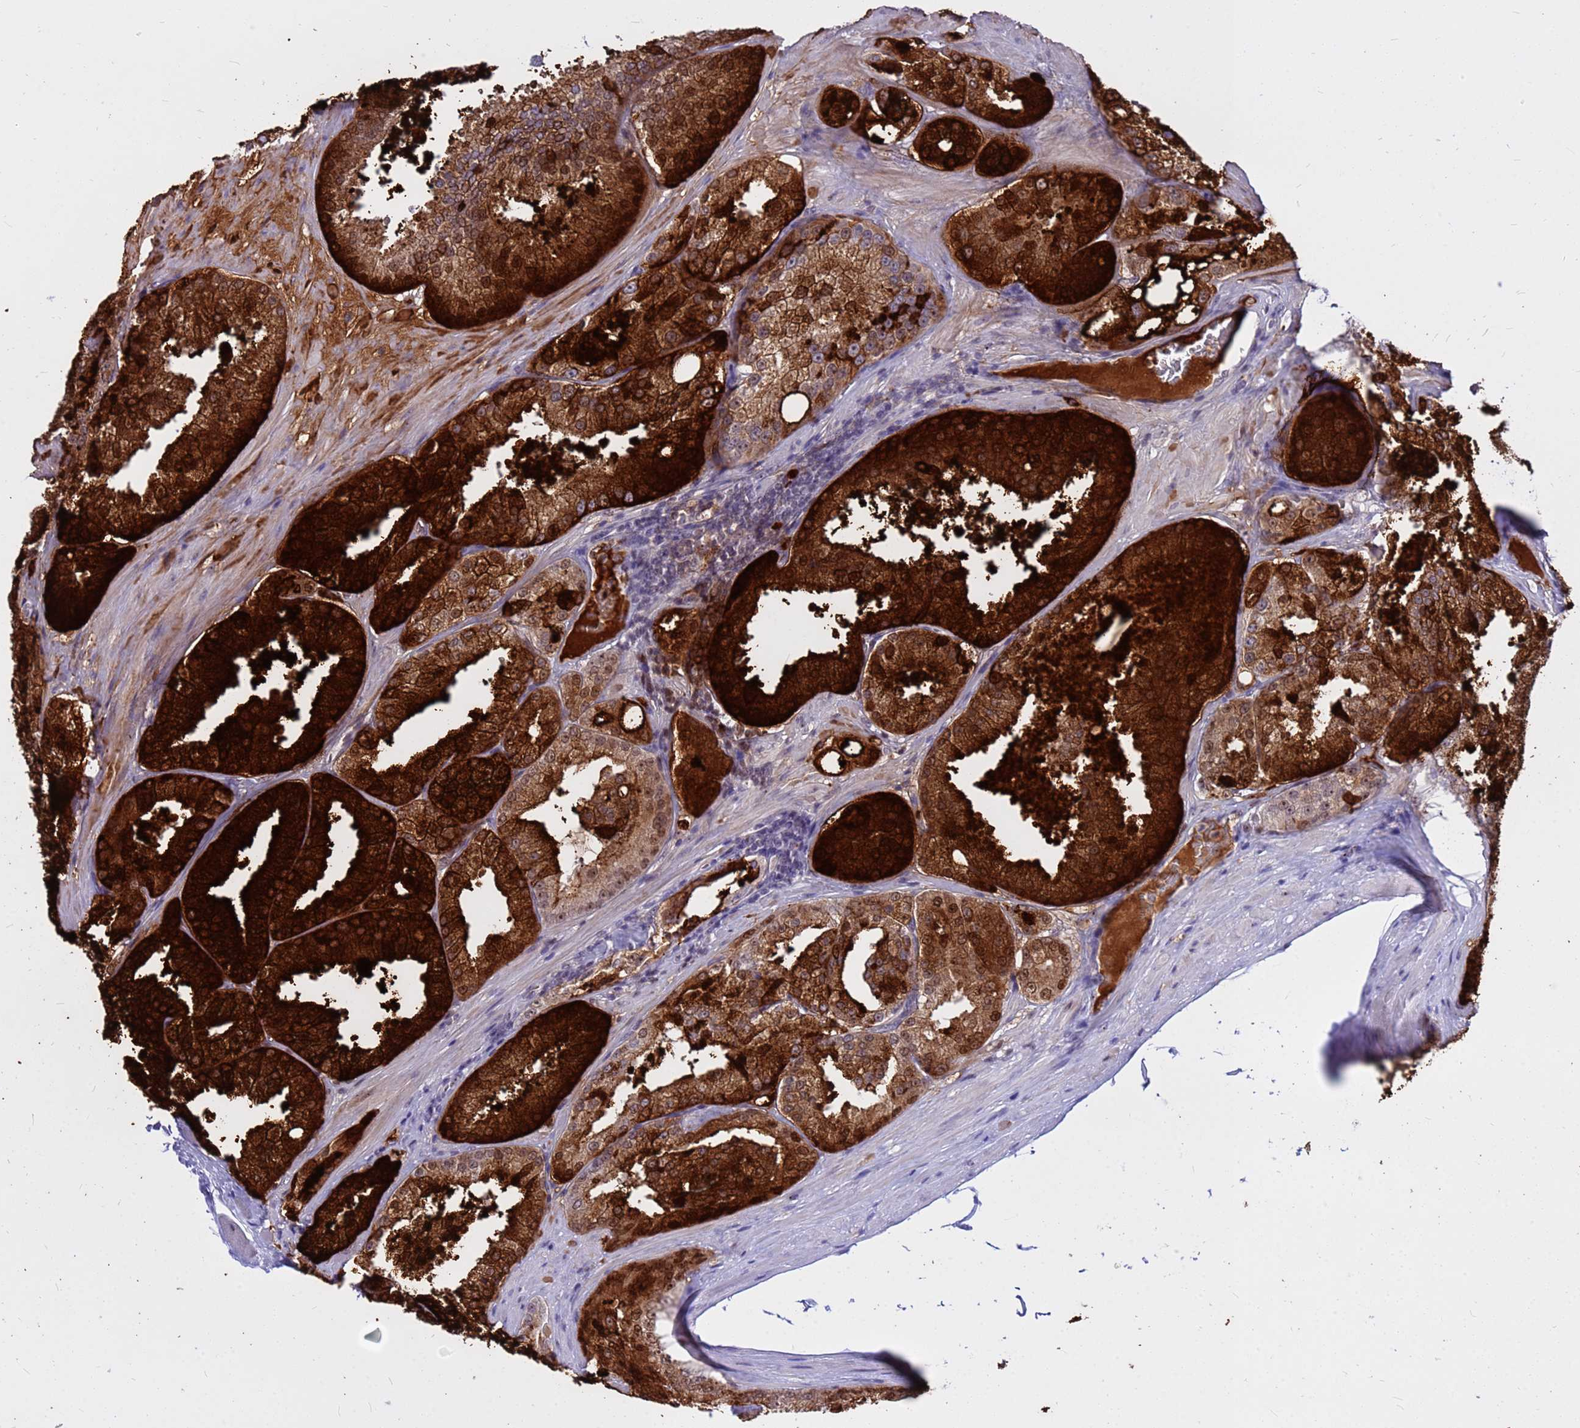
{"staining": {"intensity": "strong", "quantity": ">75%", "location": "cytoplasmic/membranous,nuclear"}, "tissue": "prostate cancer", "cell_type": "Tumor cells", "image_type": "cancer", "snomed": [{"axis": "morphology", "description": "Adenocarcinoma, High grade"}, {"axis": "topography", "description": "Prostate"}], "caption": "A high amount of strong cytoplasmic/membranous and nuclear expression is identified in approximately >75% of tumor cells in adenocarcinoma (high-grade) (prostate) tissue. (DAB (3,3'-diaminobenzidine) IHC with brightfield microscopy, high magnification).", "gene": "DMRTC2", "patient": {"sex": "male", "age": 61}}